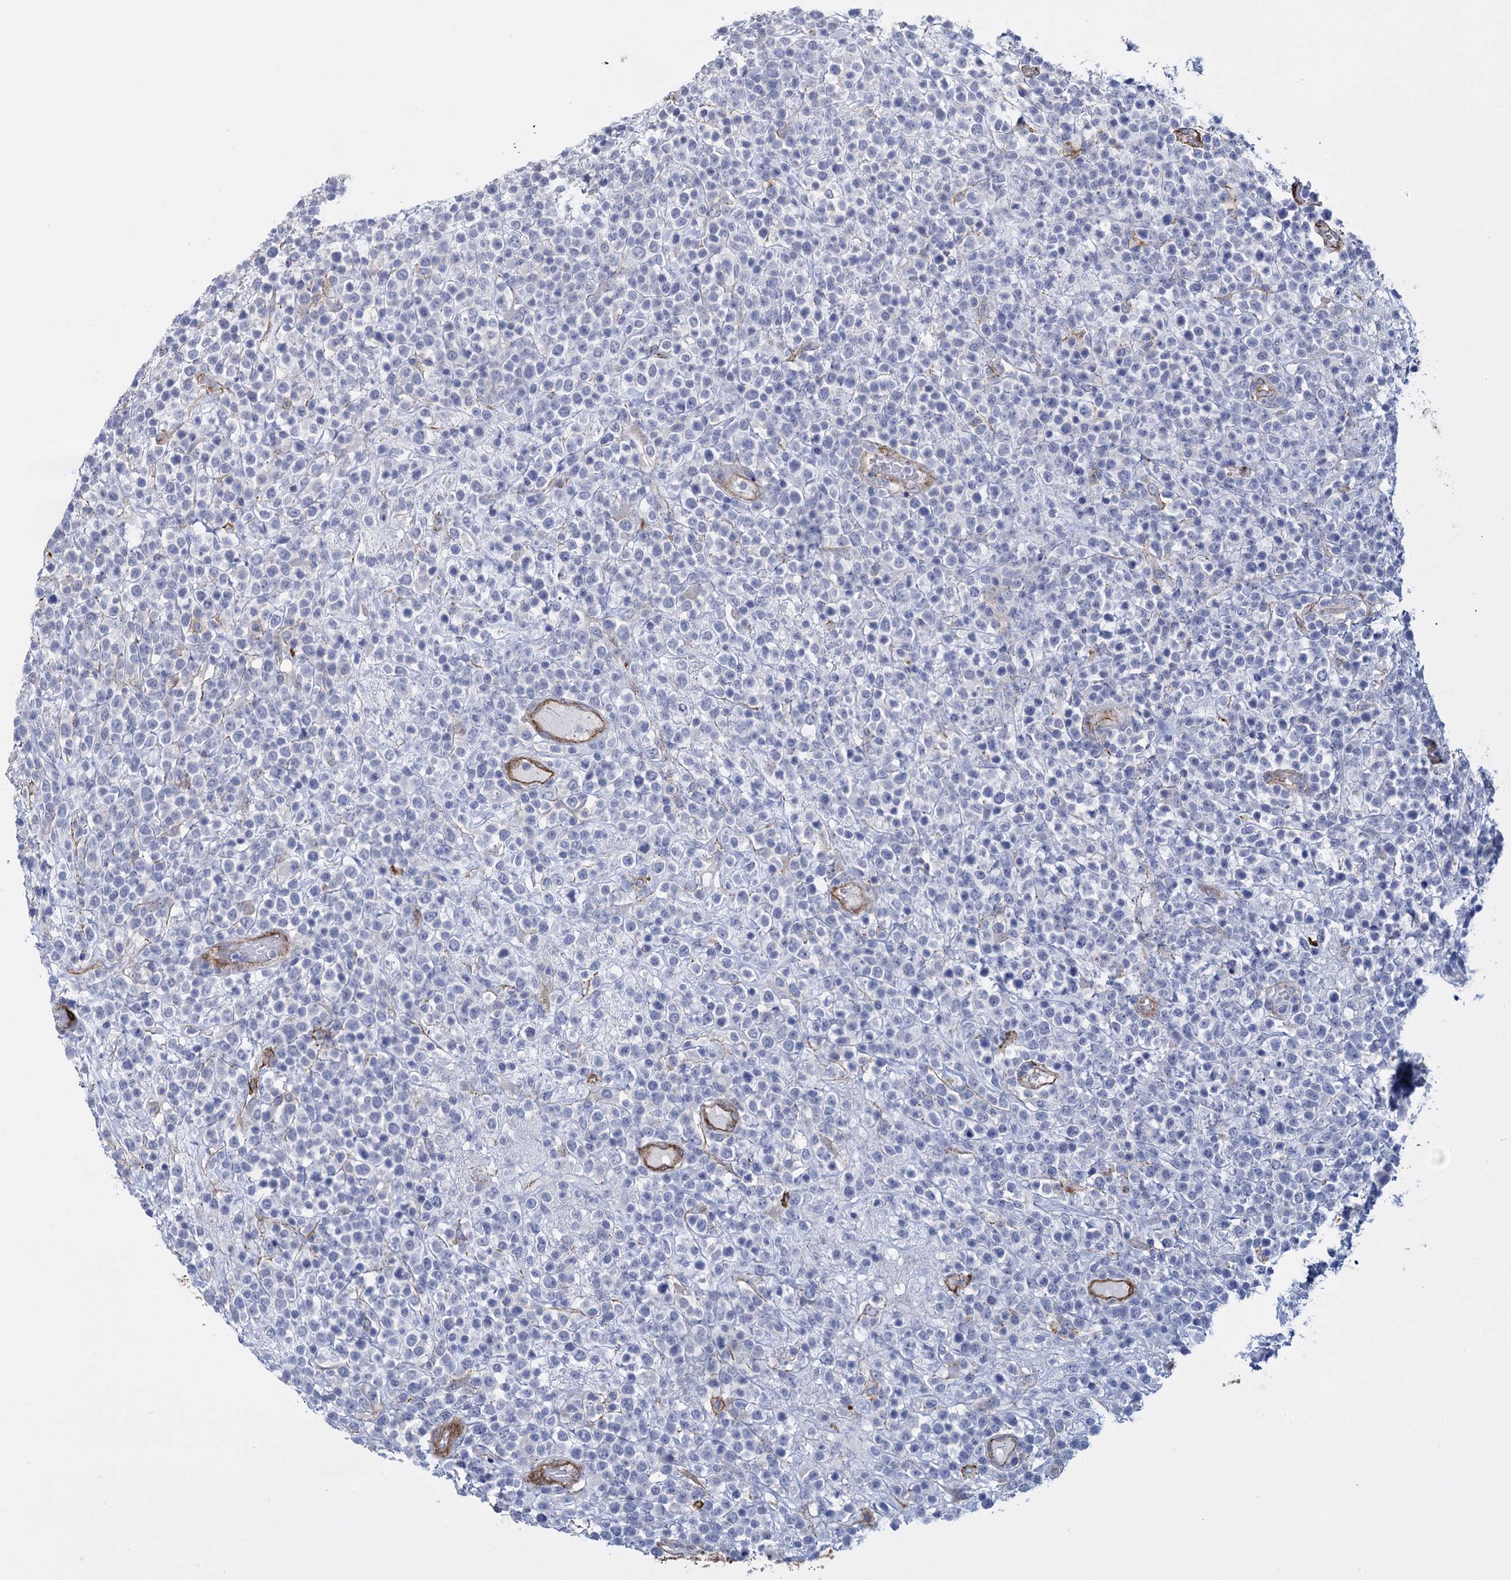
{"staining": {"intensity": "negative", "quantity": "none", "location": "none"}, "tissue": "lymphoma", "cell_type": "Tumor cells", "image_type": "cancer", "snomed": [{"axis": "morphology", "description": "Malignant lymphoma, non-Hodgkin's type, High grade"}, {"axis": "topography", "description": "Colon"}], "caption": "This is an immunohistochemistry photomicrograph of human malignant lymphoma, non-Hodgkin's type (high-grade). There is no expression in tumor cells.", "gene": "SNCG", "patient": {"sex": "female", "age": 53}}